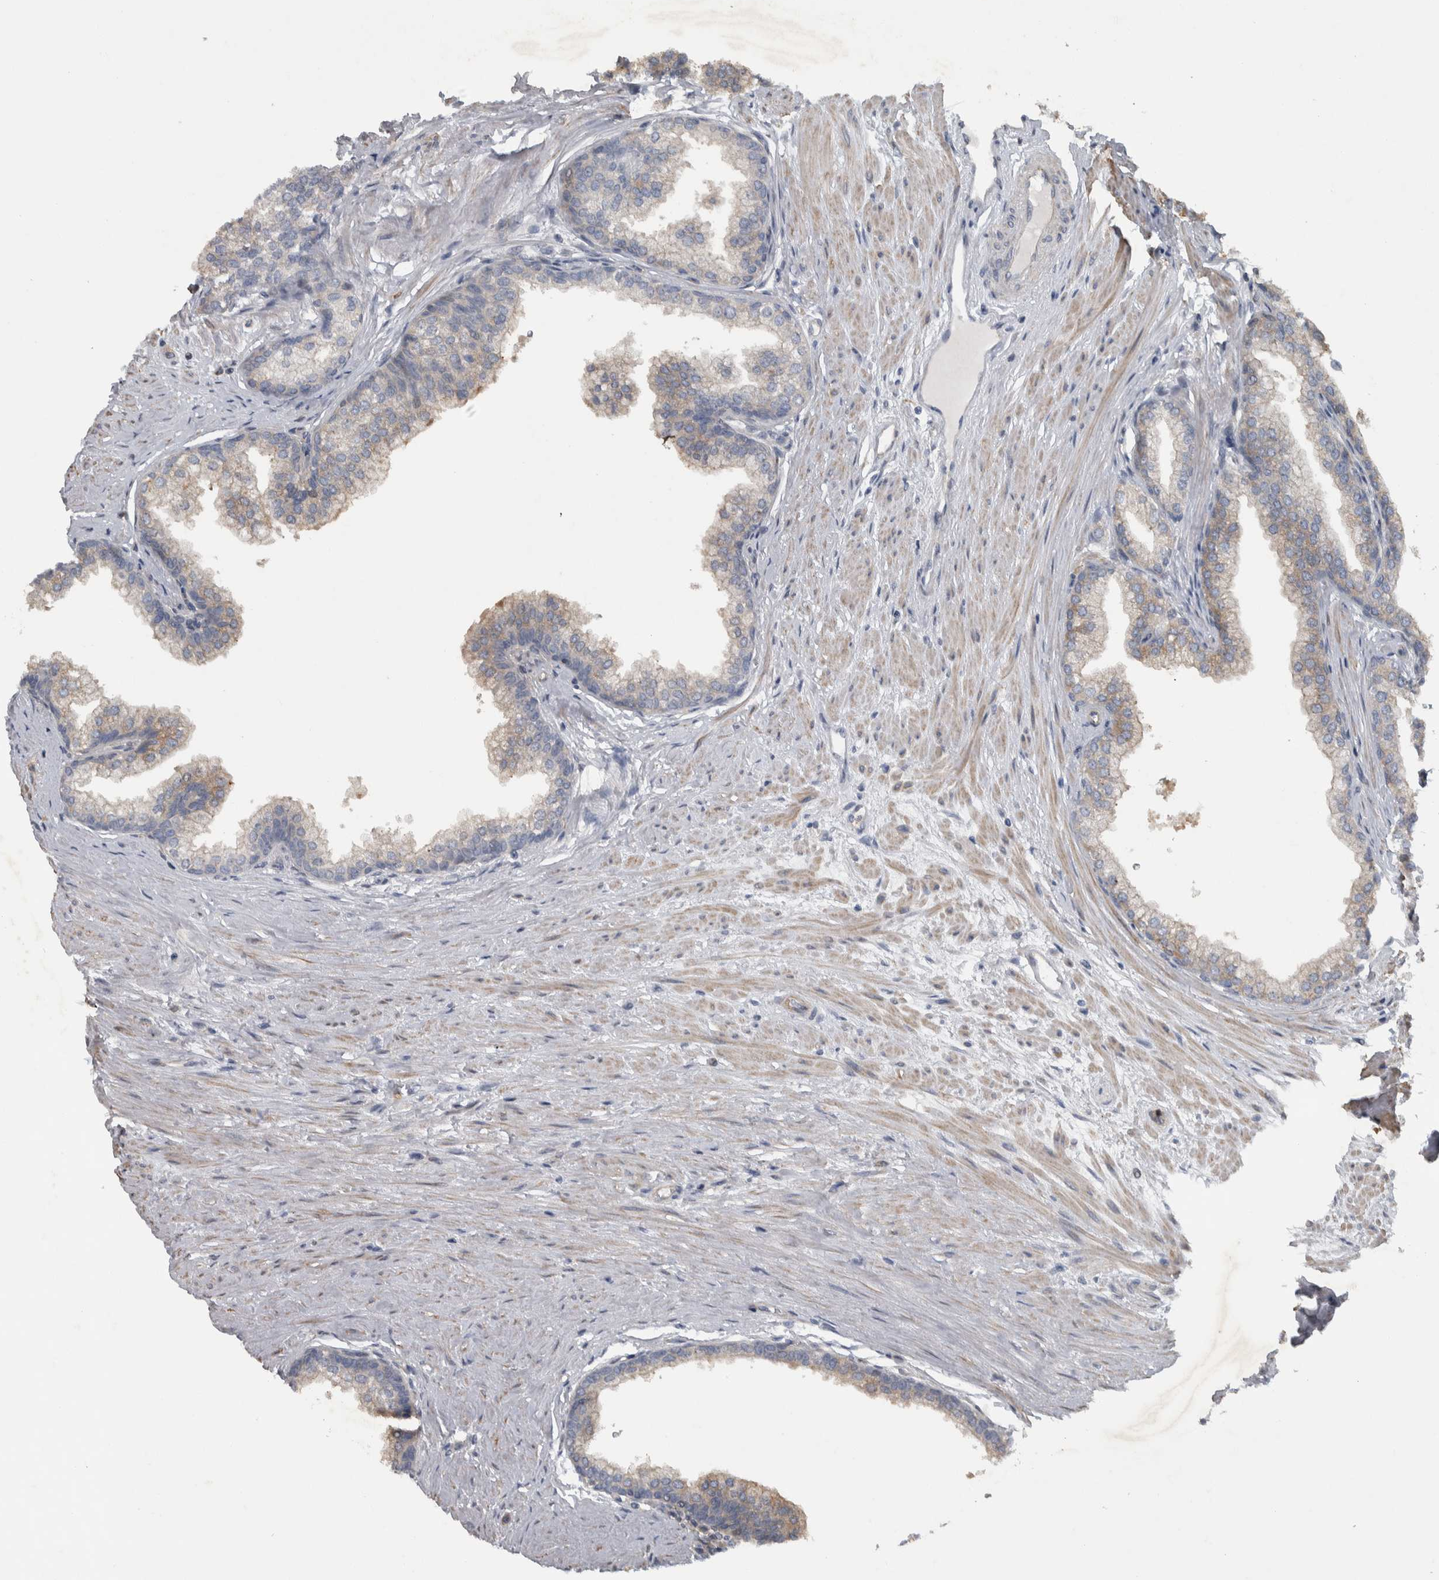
{"staining": {"intensity": "moderate", "quantity": "25%-75%", "location": "cytoplasmic/membranous"}, "tissue": "prostate", "cell_type": "Glandular cells", "image_type": "normal", "snomed": [{"axis": "morphology", "description": "Normal tissue, NOS"}, {"axis": "morphology", "description": "Urothelial carcinoma, Low grade"}, {"axis": "topography", "description": "Urinary bladder"}, {"axis": "topography", "description": "Prostate"}], "caption": "Prostate was stained to show a protein in brown. There is medium levels of moderate cytoplasmic/membranous positivity in approximately 25%-75% of glandular cells.", "gene": "NT5C2", "patient": {"sex": "male", "age": 60}}